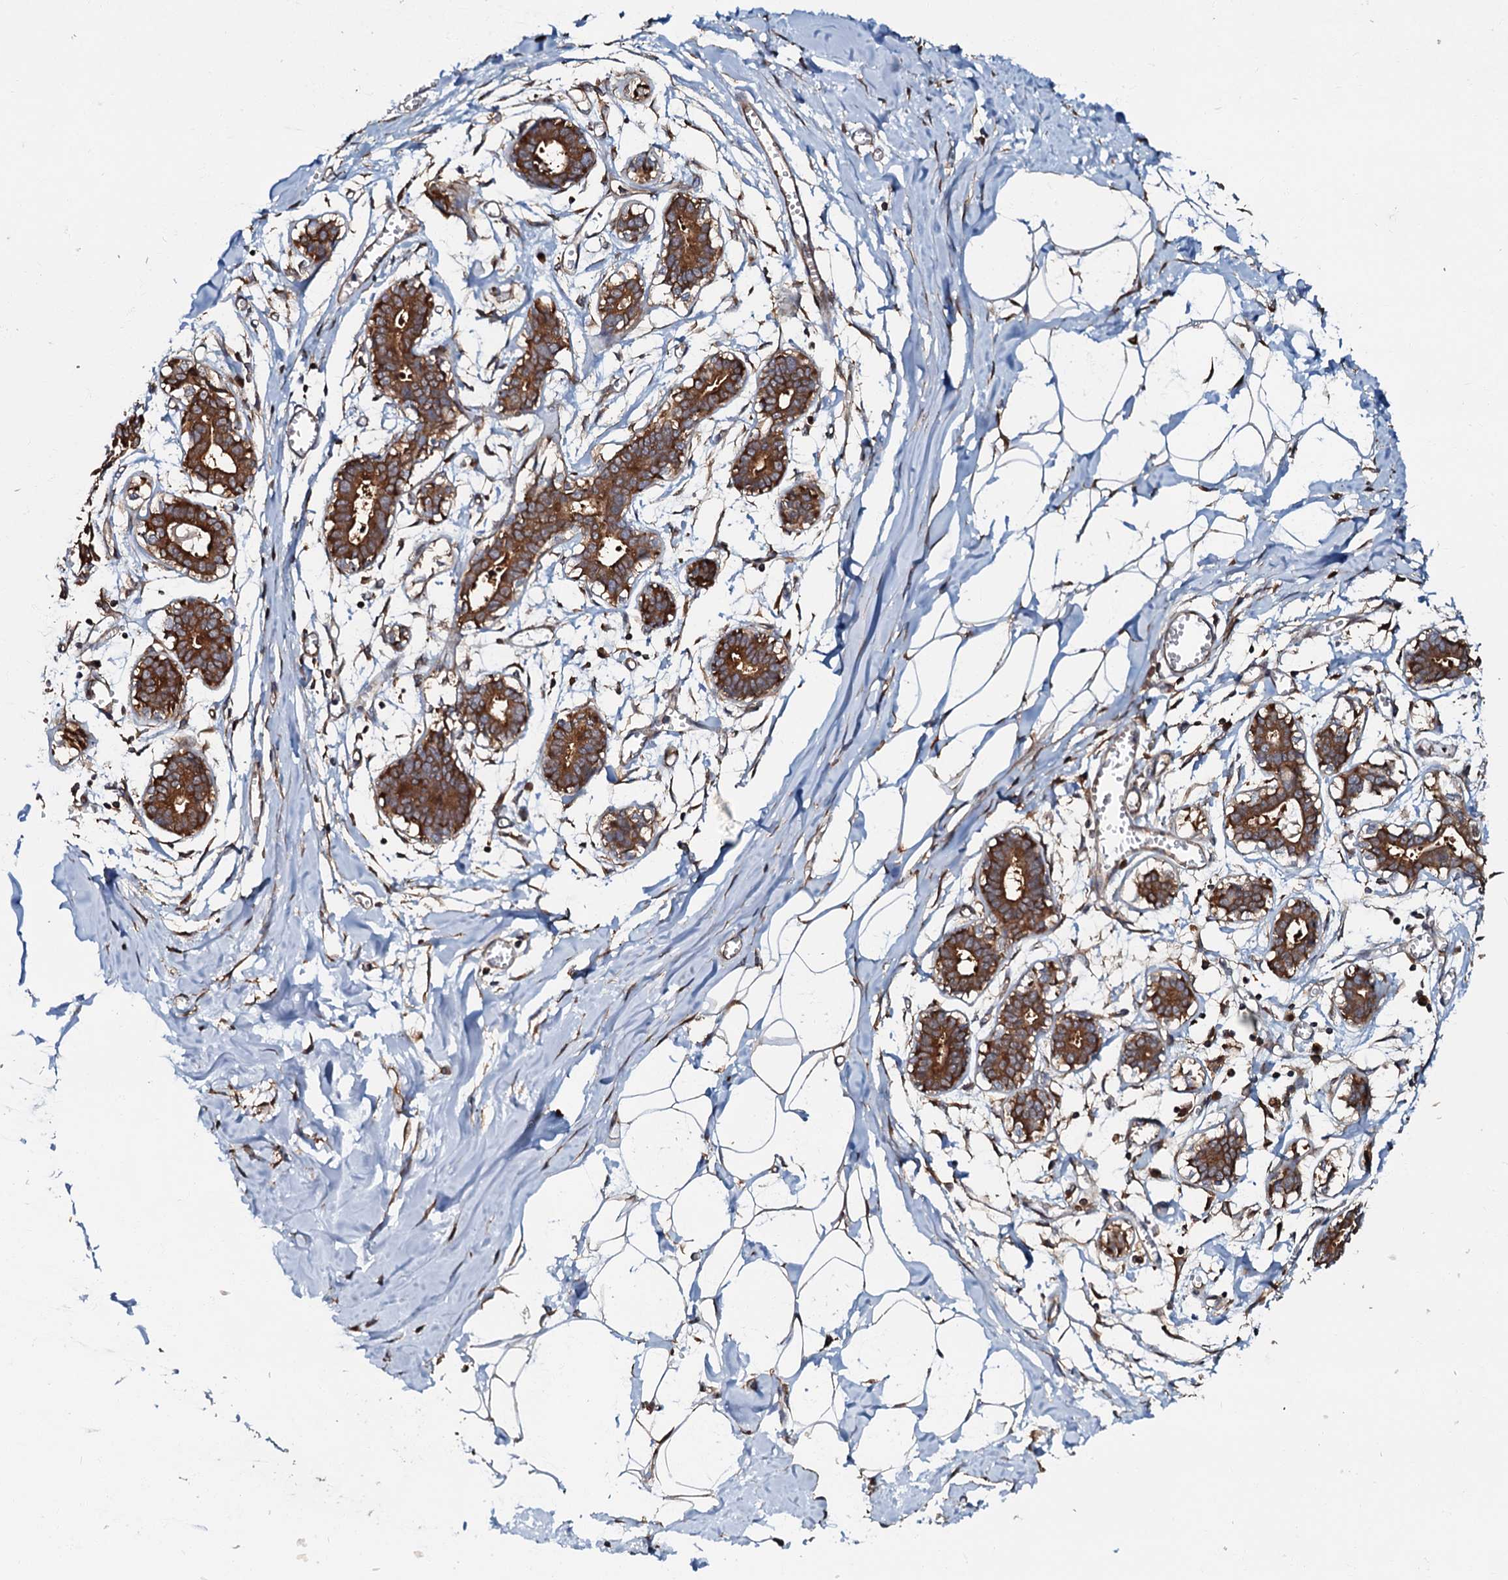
{"staining": {"intensity": "strong", "quantity": ">75%", "location": "cytoplasmic/membranous"}, "tissue": "breast", "cell_type": "Adipocytes", "image_type": "normal", "snomed": [{"axis": "morphology", "description": "Normal tissue, NOS"}, {"axis": "topography", "description": "Breast"}], "caption": "Breast stained with DAB immunohistochemistry (IHC) displays high levels of strong cytoplasmic/membranous positivity in approximately >75% of adipocytes.", "gene": "OSBP", "patient": {"sex": "female", "age": 27}}